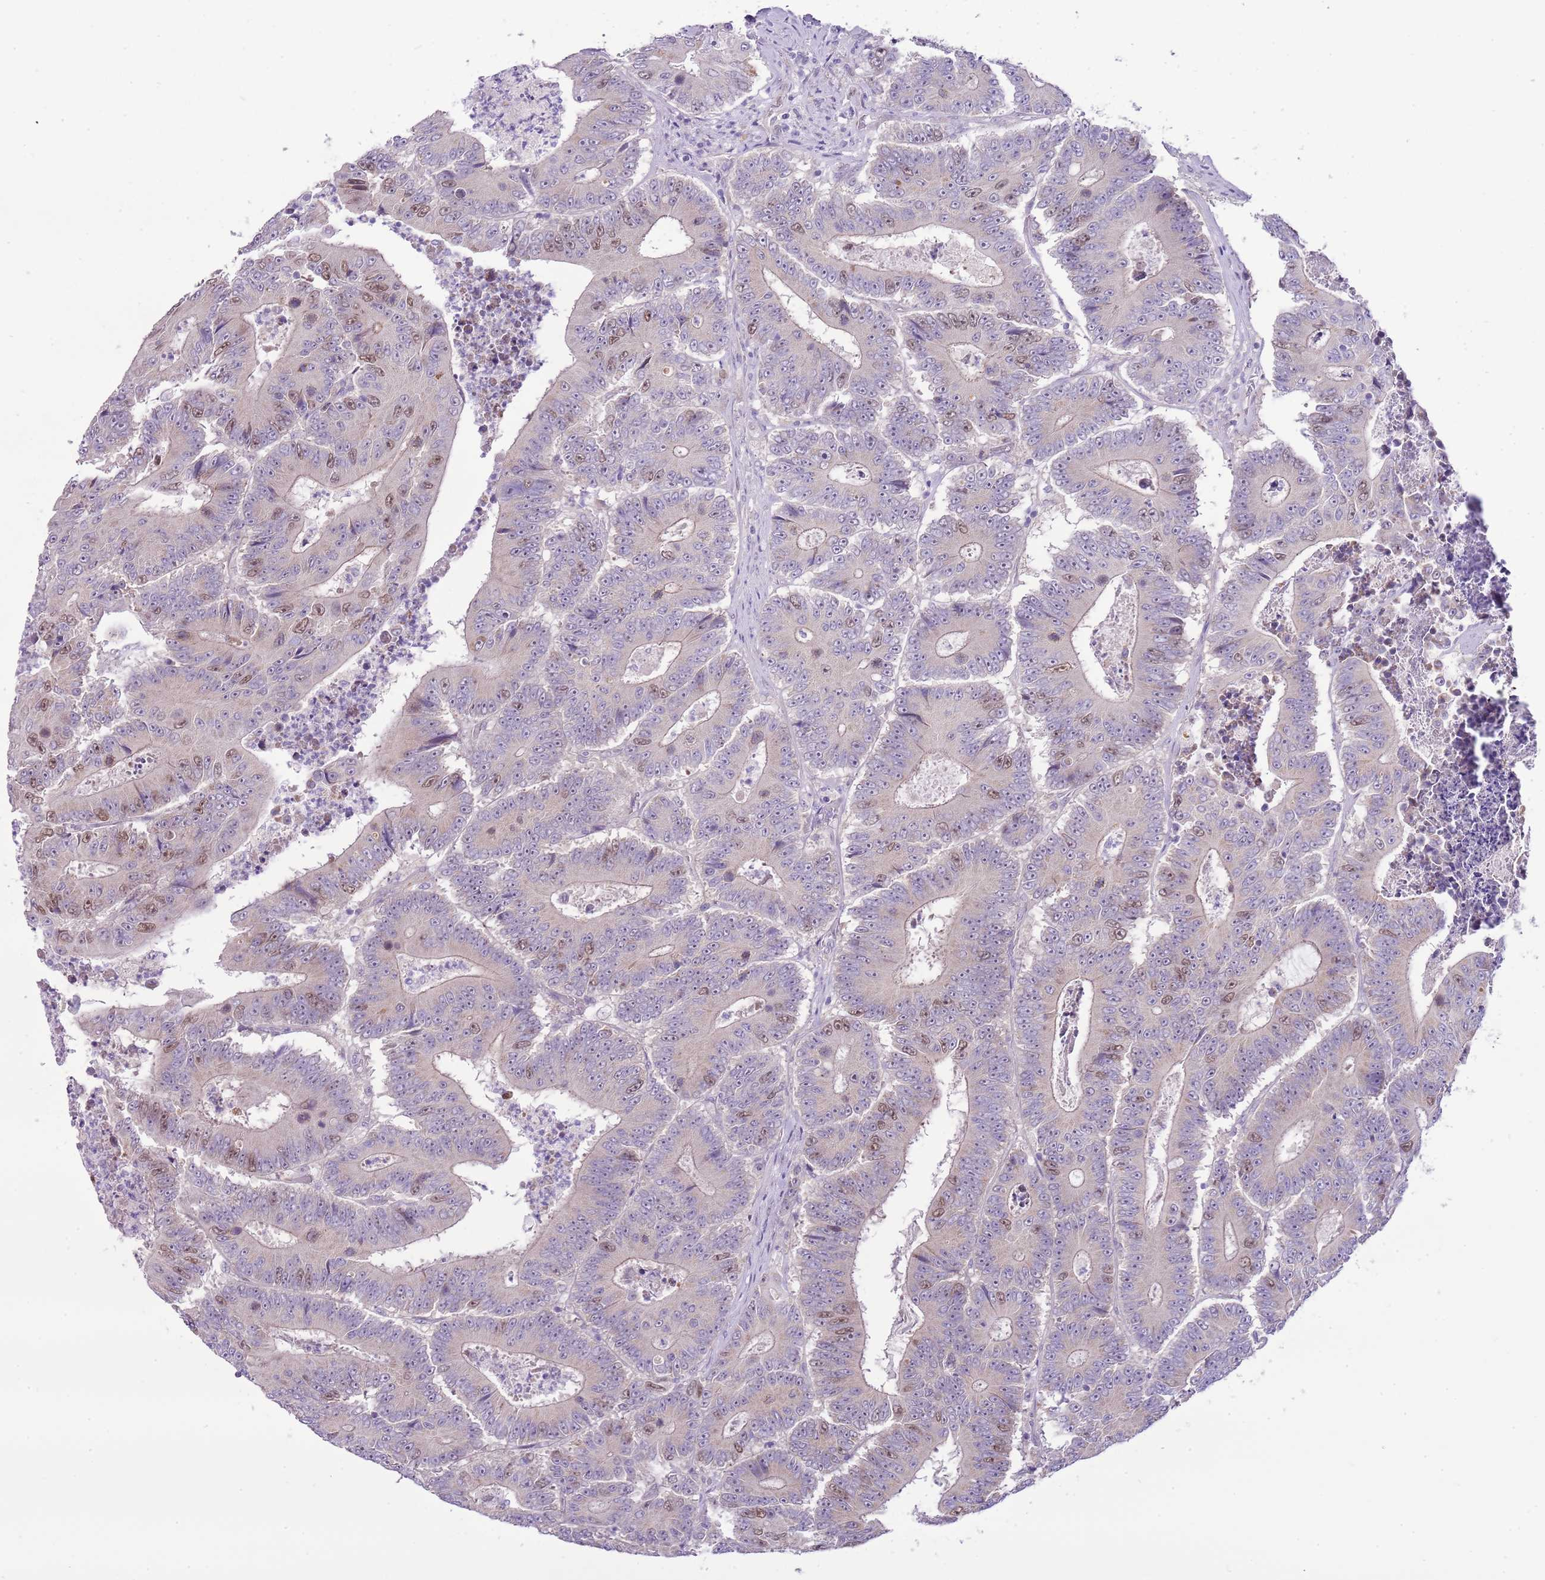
{"staining": {"intensity": "moderate", "quantity": "<25%", "location": "nuclear"}, "tissue": "colorectal cancer", "cell_type": "Tumor cells", "image_type": "cancer", "snomed": [{"axis": "morphology", "description": "Adenocarcinoma, NOS"}, {"axis": "topography", "description": "Colon"}], "caption": "About <25% of tumor cells in human colorectal cancer demonstrate moderate nuclear protein expression as visualized by brown immunohistochemical staining.", "gene": "FBRSL1", "patient": {"sex": "male", "age": 83}}